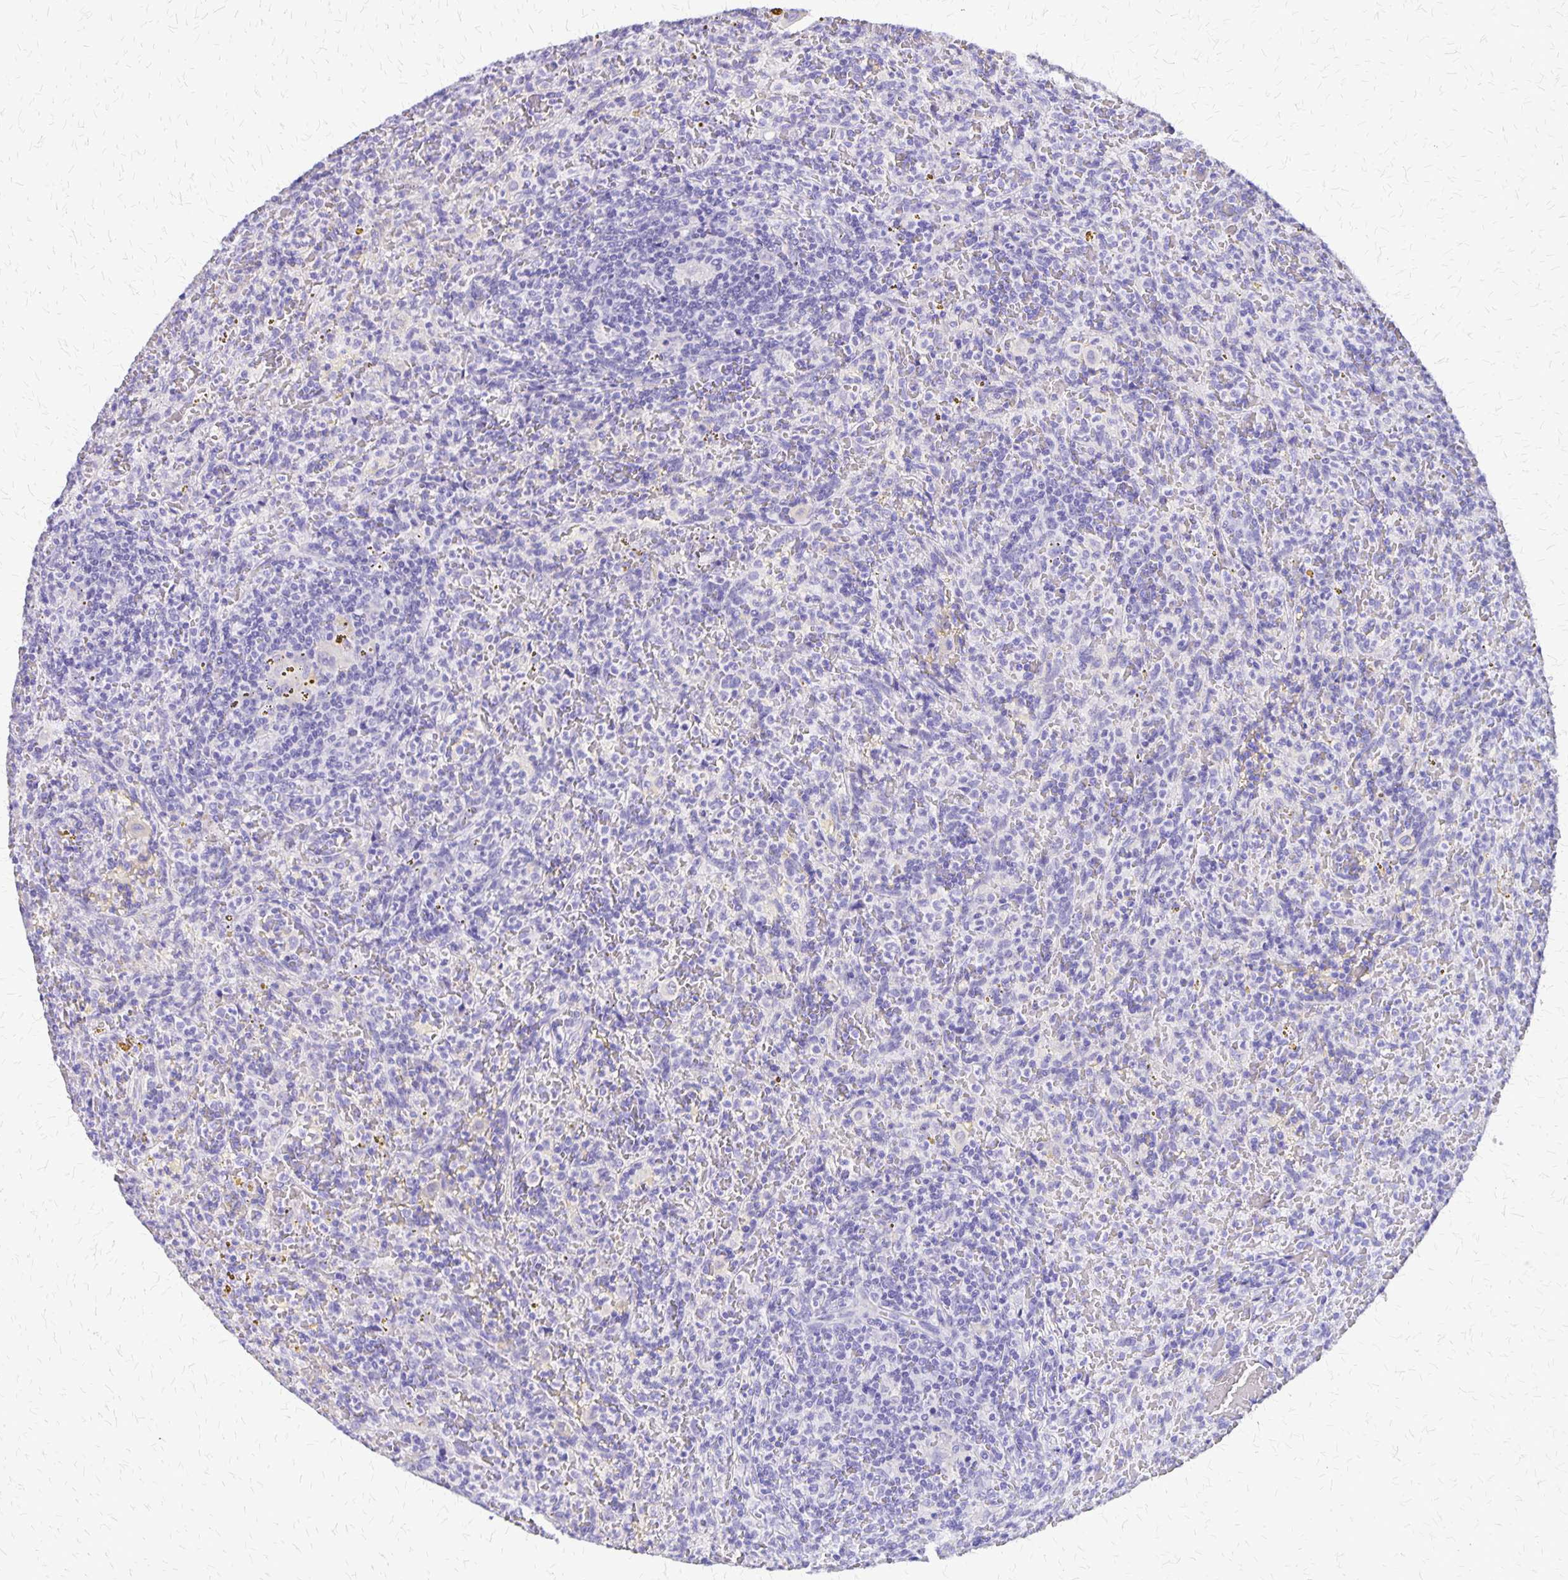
{"staining": {"intensity": "negative", "quantity": "none", "location": "none"}, "tissue": "lymphoma", "cell_type": "Tumor cells", "image_type": "cancer", "snomed": [{"axis": "morphology", "description": "Malignant lymphoma, non-Hodgkin's type, Low grade"}, {"axis": "topography", "description": "Spleen"}], "caption": "Immunohistochemistry (IHC) micrograph of neoplastic tissue: human lymphoma stained with DAB displays no significant protein expression in tumor cells.", "gene": "SLC13A2", "patient": {"sex": "female", "age": 70}}